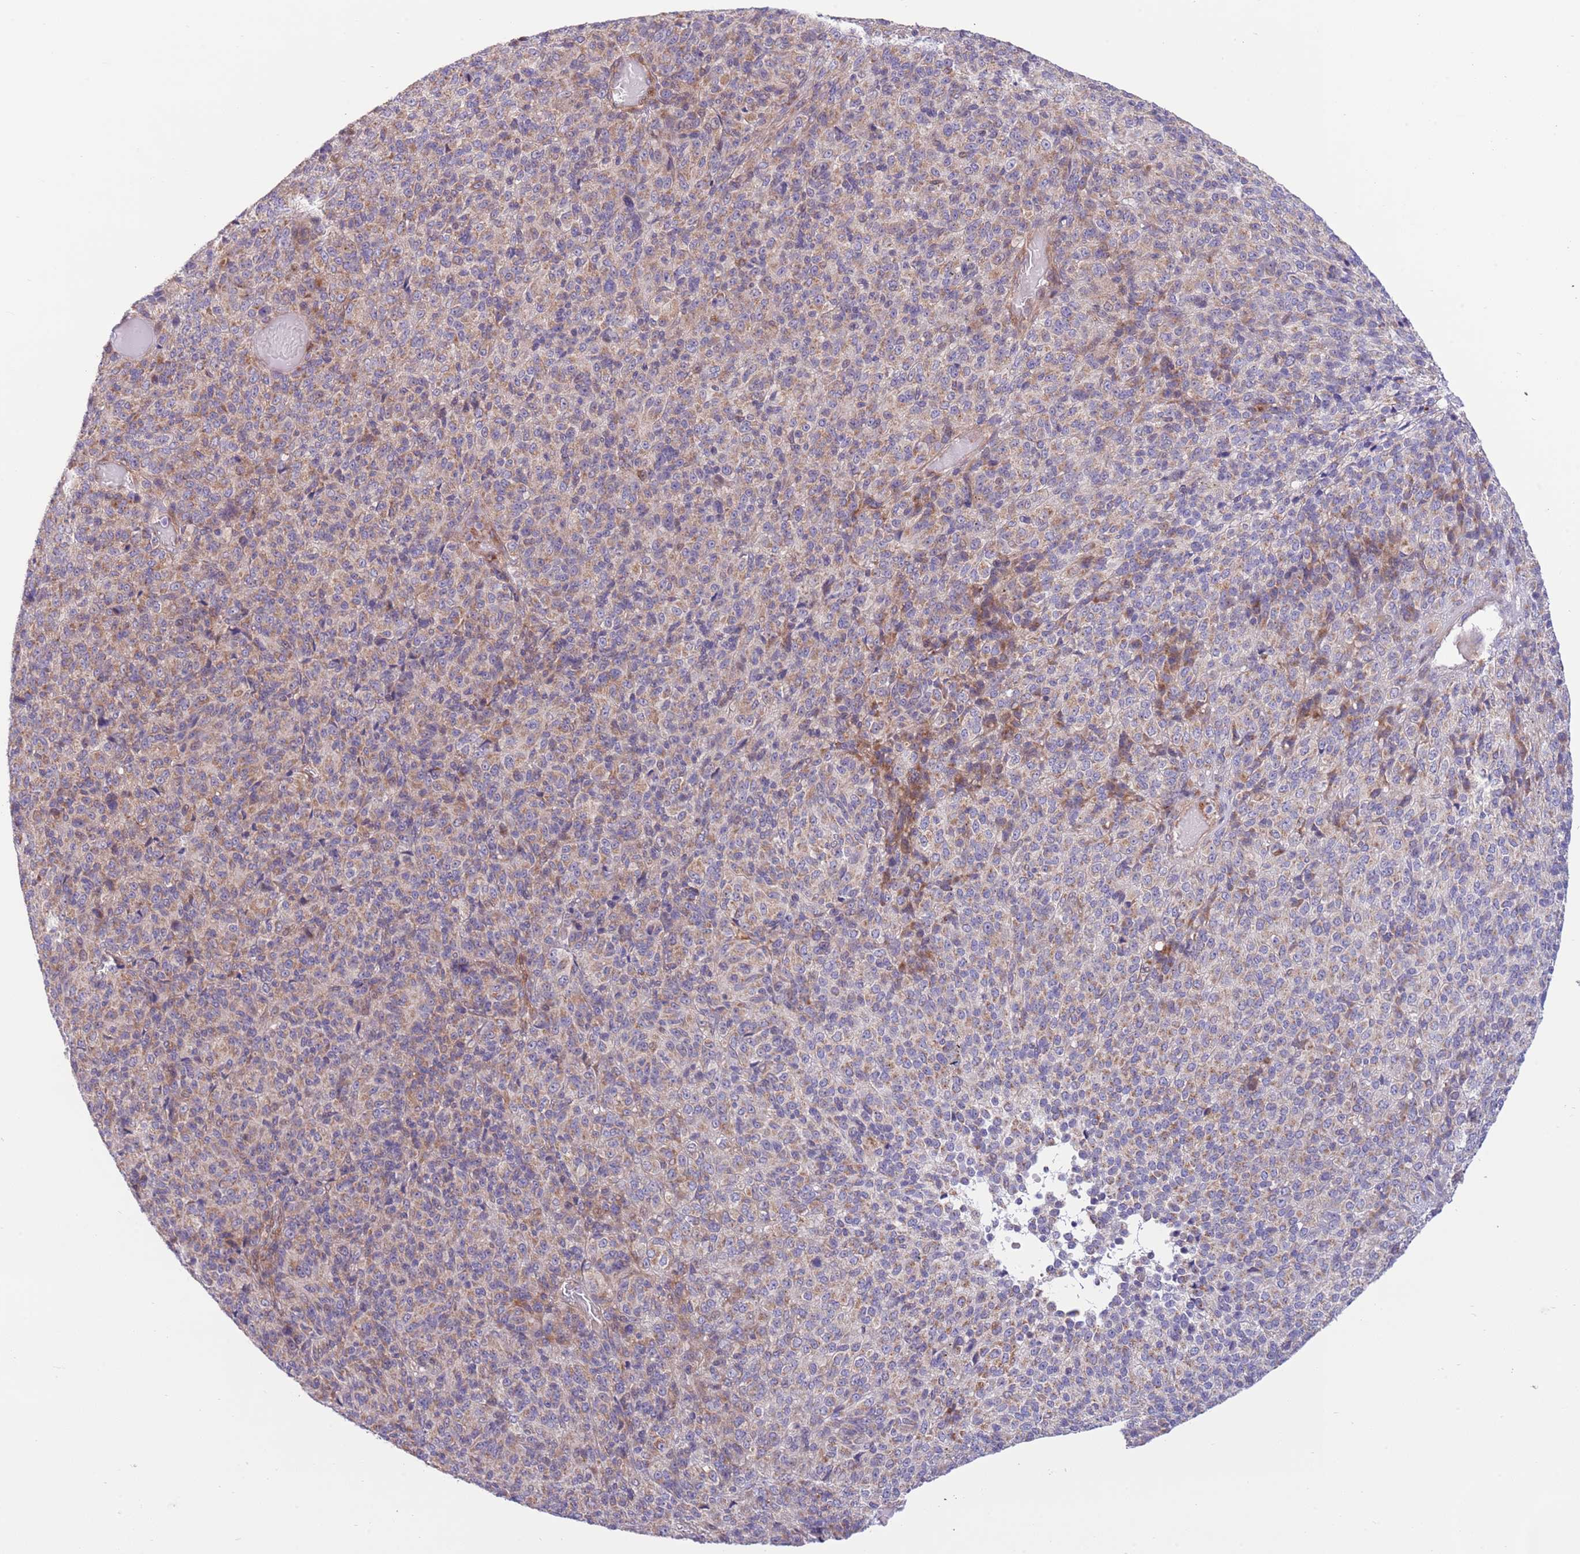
{"staining": {"intensity": "weak", "quantity": "25%-75%", "location": "cytoplasmic/membranous"}, "tissue": "melanoma", "cell_type": "Tumor cells", "image_type": "cancer", "snomed": [{"axis": "morphology", "description": "Malignant melanoma, Metastatic site"}, {"axis": "topography", "description": "Brain"}], "caption": "Human malignant melanoma (metastatic site) stained with a protein marker shows weak staining in tumor cells.", "gene": "DAND5", "patient": {"sex": "female", "age": 56}}